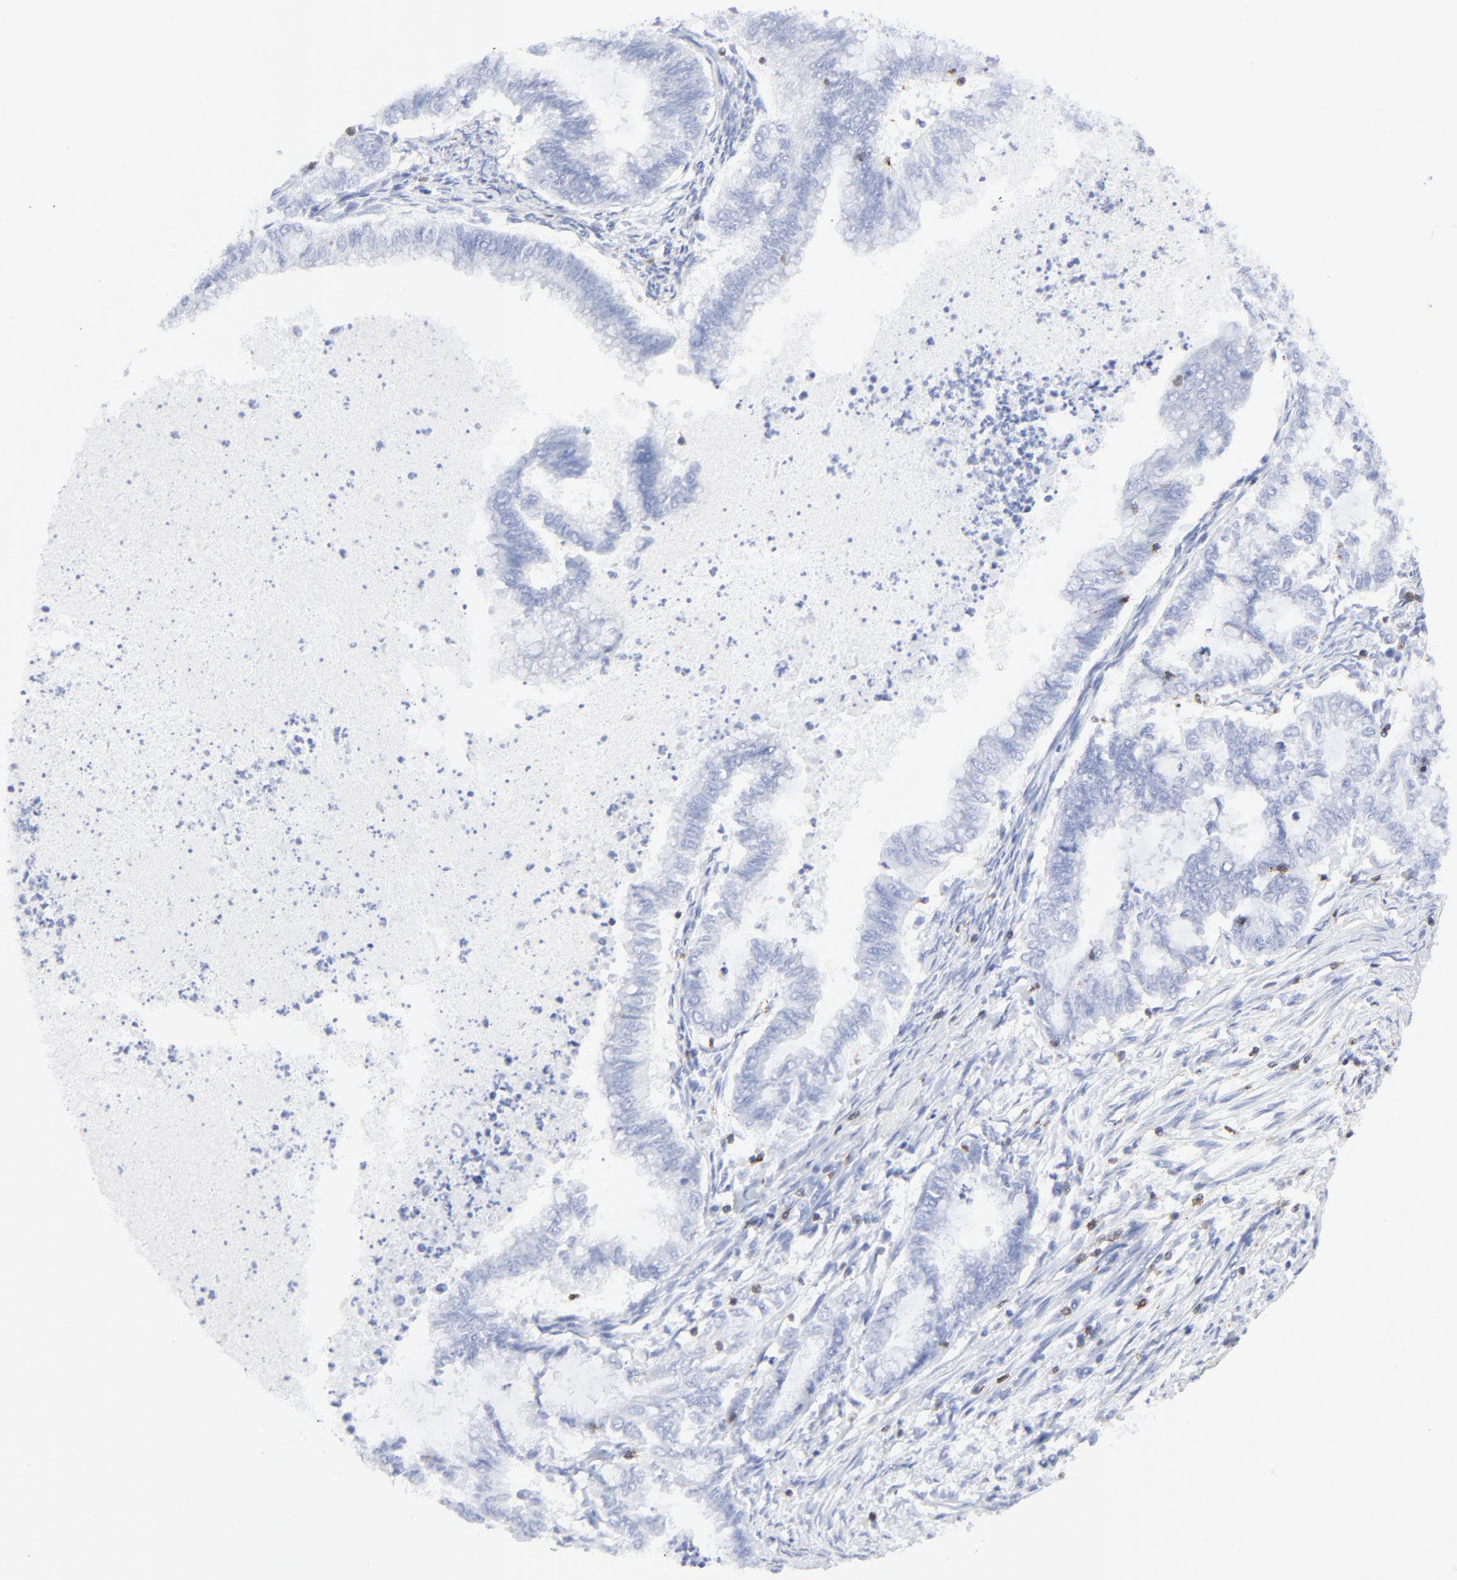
{"staining": {"intensity": "negative", "quantity": "none", "location": "none"}, "tissue": "endometrial cancer", "cell_type": "Tumor cells", "image_type": "cancer", "snomed": [{"axis": "morphology", "description": "Adenocarcinoma, NOS"}, {"axis": "topography", "description": "Endometrium"}], "caption": "This is an immunohistochemistry (IHC) image of human endometrial adenocarcinoma. There is no staining in tumor cells.", "gene": "LCK", "patient": {"sex": "female", "age": 79}}